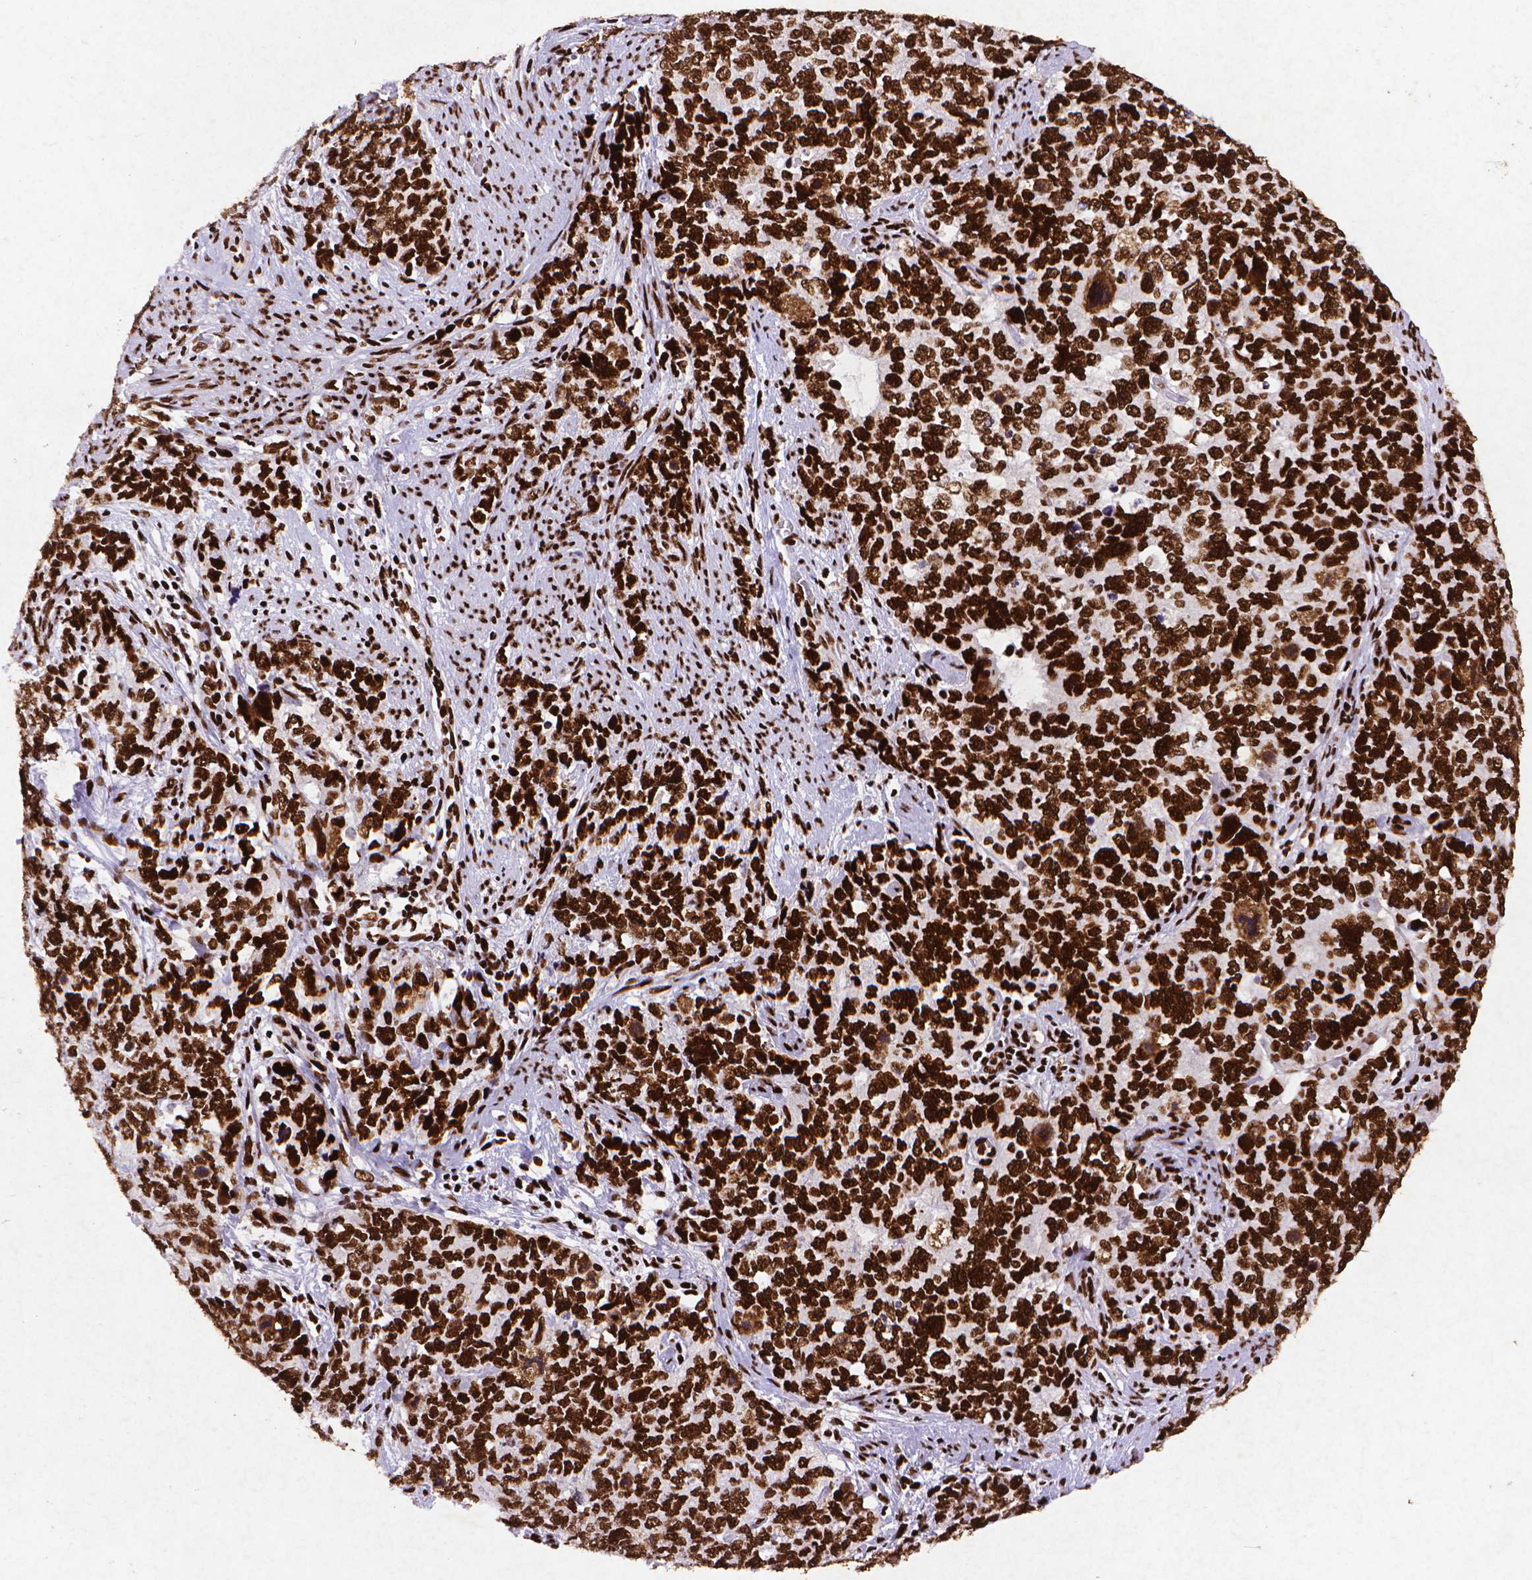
{"staining": {"intensity": "strong", "quantity": ">75%", "location": "nuclear"}, "tissue": "cervical cancer", "cell_type": "Tumor cells", "image_type": "cancer", "snomed": [{"axis": "morphology", "description": "Squamous cell carcinoma, NOS"}, {"axis": "topography", "description": "Cervix"}], "caption": "Immunohistochemical staining of human cervical cancer exhibits high levels of strong nuclear protein expression in about >75% of tumor cells.", "gene": "CITED2", "patient": {"sex": "female", "age": 63}}